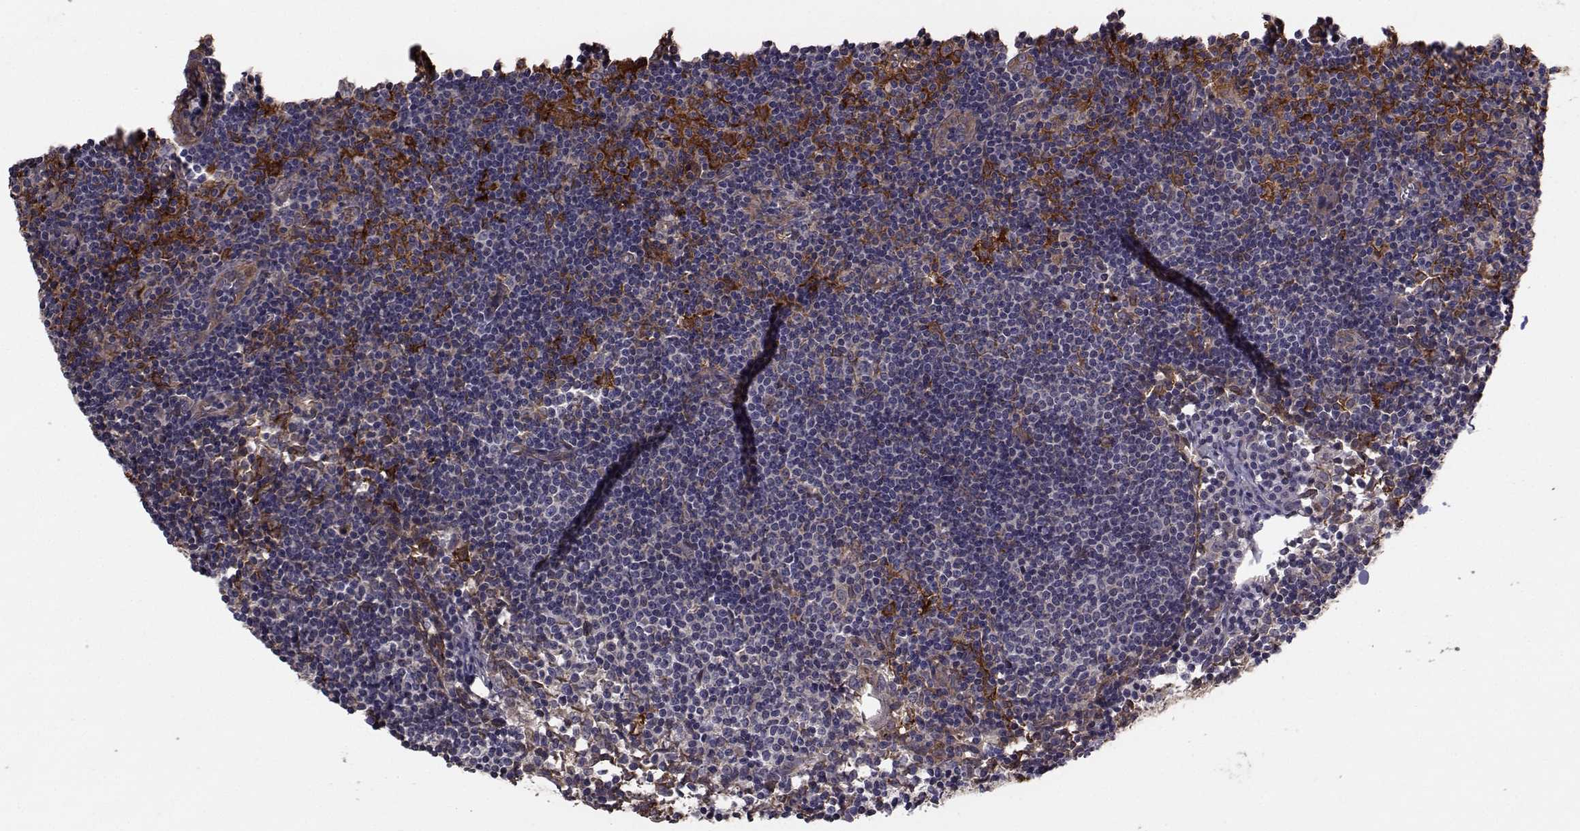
{"staining": {"intensity": "weak", "quantity": "25%-75%", "location": "cytoplasmic/membranous"}, "tissue": "lymph node", "cell_type": "Germinal center cells", "image_type": "normal", "snomed": [{"axis": "morphology", "description": "Normal tissue, NOS"}, {"axis": "topography", "description": "Lymph node"}], "caption": "This histopathology image exhibits unremarkable lymph node stained with immunohistochemistry (IHC) to label a protein in brown. The cytoplasmic/membranous of germinal center cells show weak positivity for the protein. Nuclei are counter-stained blue.", "gene": "TRIP10", "patient": {"sex": "male", "age": 59}}